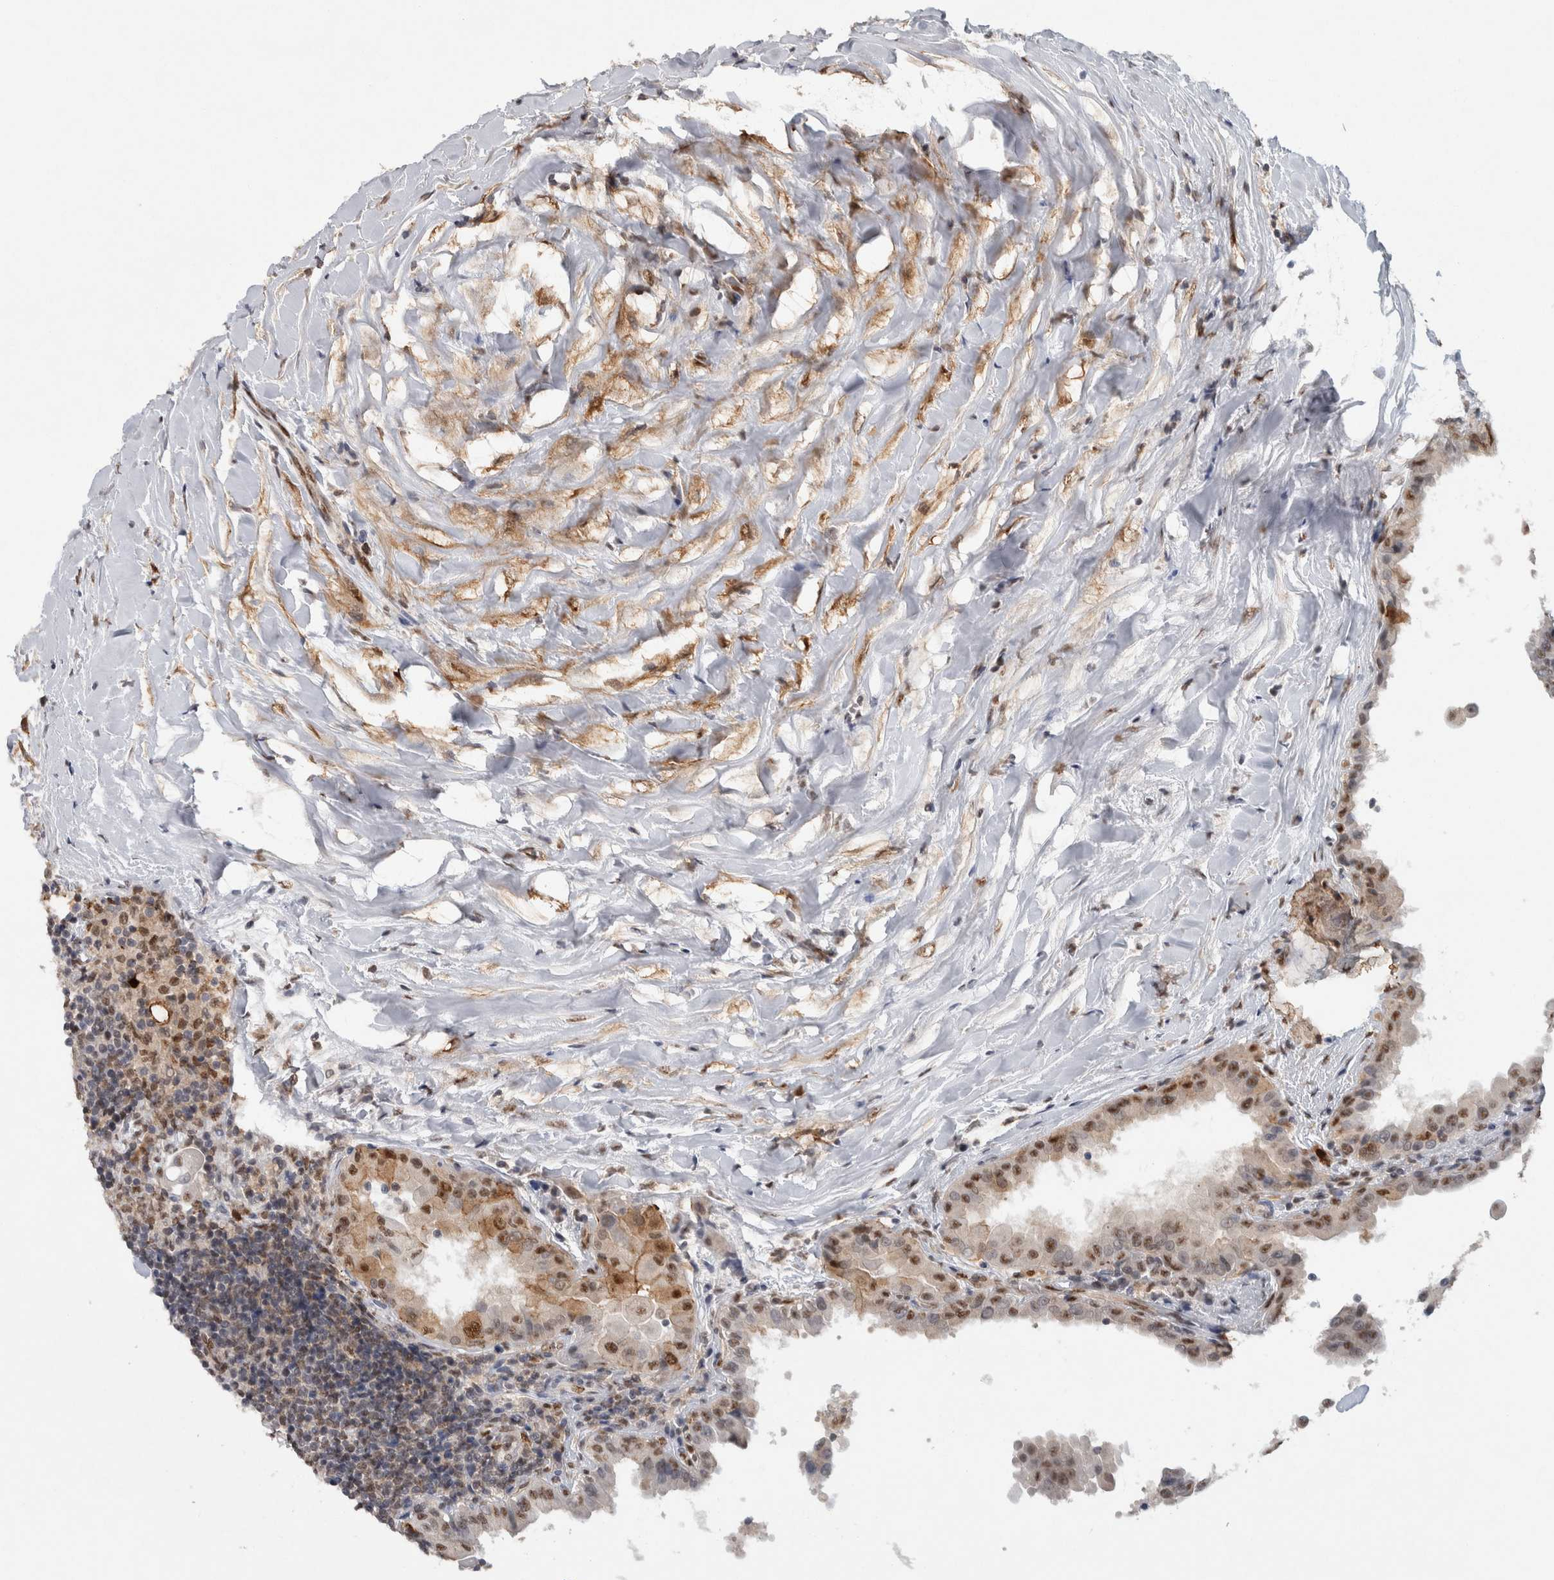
{"staining": {"intensity": "moderate", "quantity": ">75%", "location": "cytoplasmic/membranous,nuclear"}, "tissue": "thyroid cancer", "cell_type": "Tumor cells", "image_type": "cancer", "snomed": [{"axis": "morphology", "description": "Papillary adenocarcinoma, NOS"}, {"axis": "topography", "description": "Thyroid gland"}], "caption": "Papillary adenocarcinoma (thyroid) was stained to show a protein in brown. There is medium levels of moderate cytoplasmic/membranous and nuclear positivity in approximately >75% of tumor cells.", "gene": "RPS6KA2", "patient": {"sex": "male", "age": 33}}